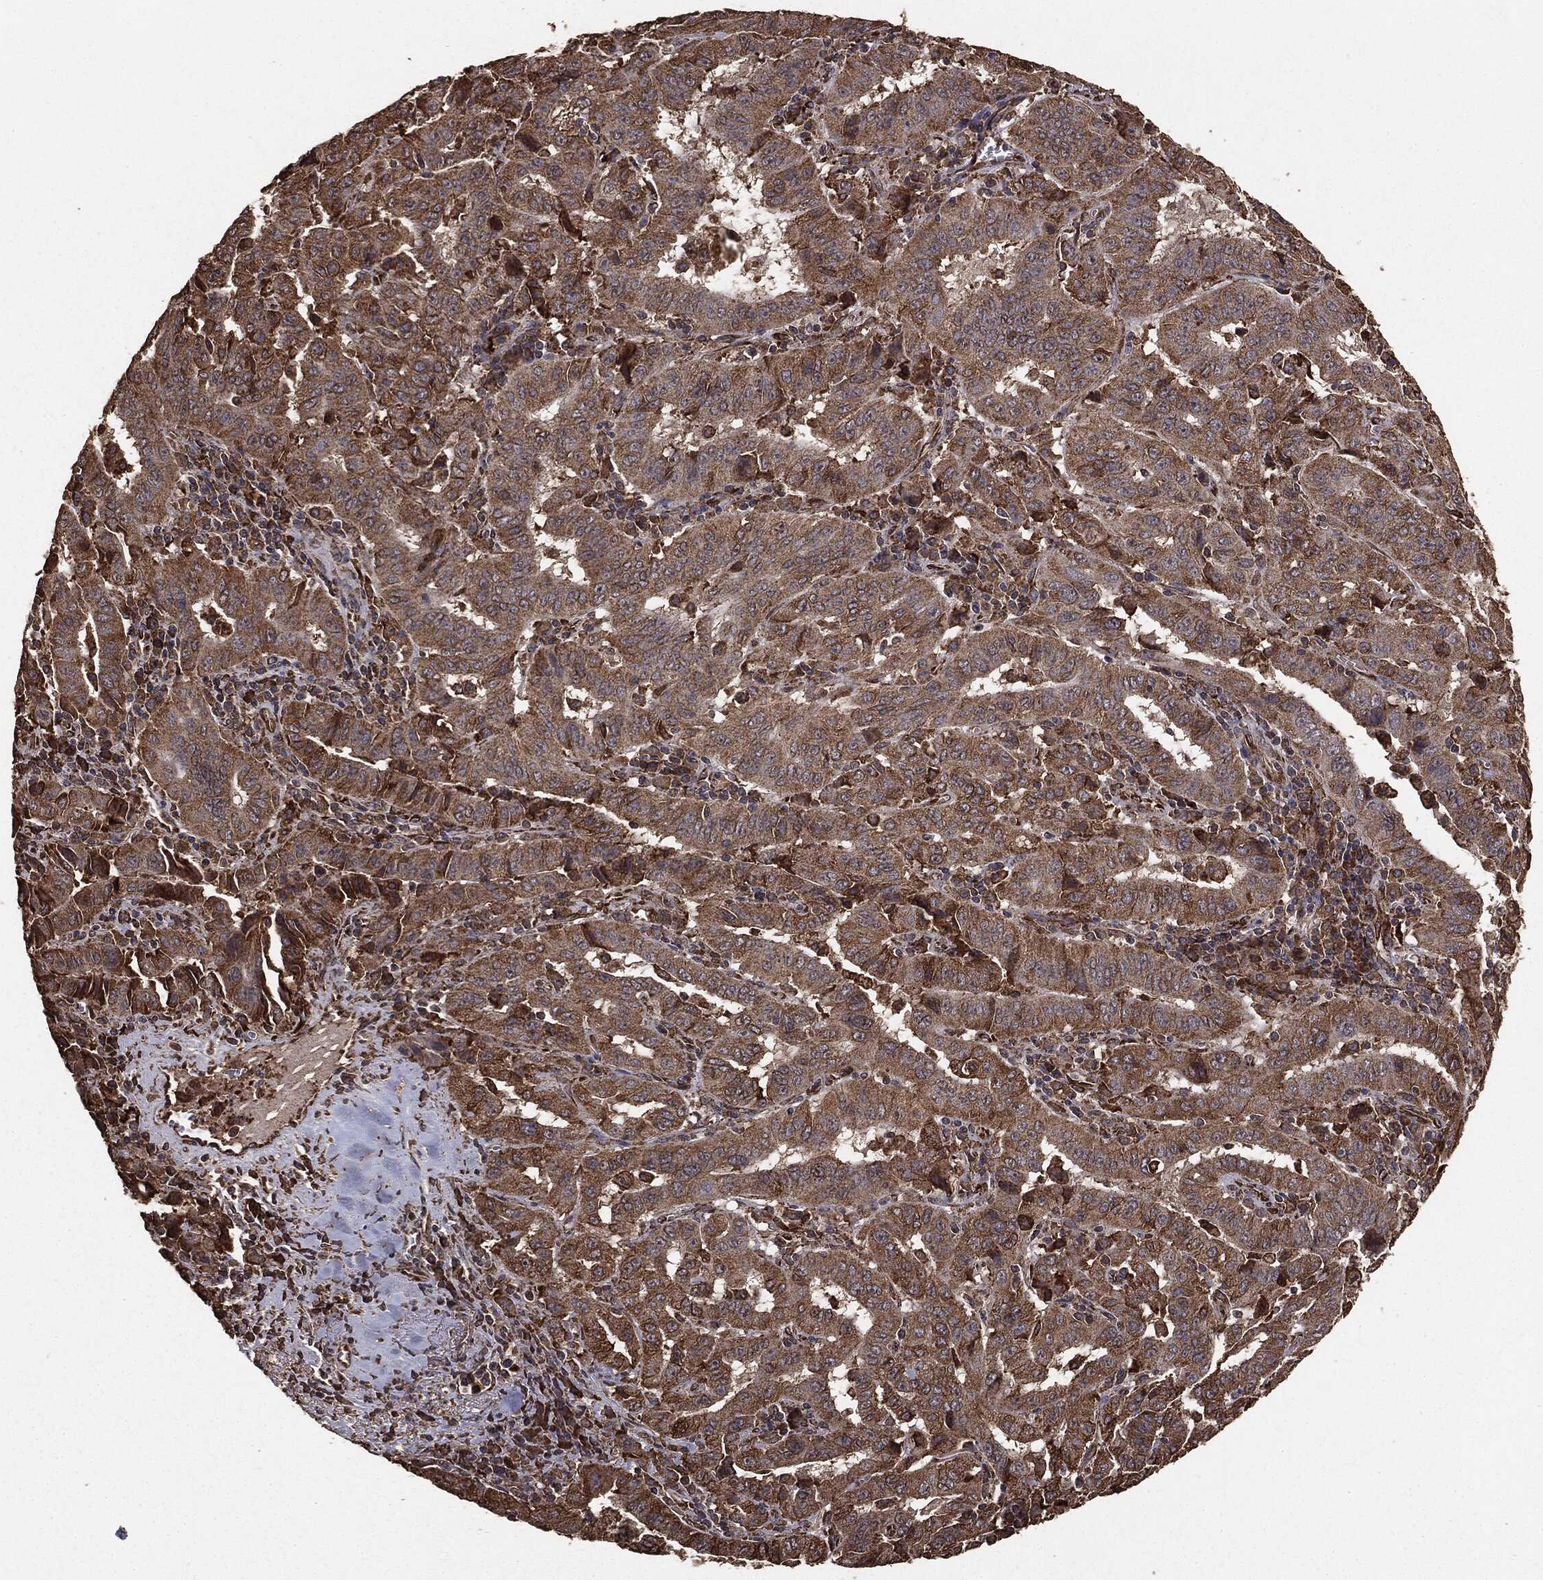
{"staining": {"intensity": "moderate", "quantity": ">75%", "location": "cytoplasmic/membranous"}, "tissue": "pancreatic cancer", "cell_type": "Tumor cells", "image_type": "cancer", "snomed": [{"axis": "morphology", "description": "Adenocarcinoma, NOS"}, {"axis": "topography", "description": "Pancreas"}], "caption": "Moderate cytoplasmic/membranous staining for a protein is identified in approximately >75% of tumor cells of pancreatic cancer (adenocarcinoma) using IHC.", "gene": "MTOR", "patient": {"sex": "male", "age": 63}}